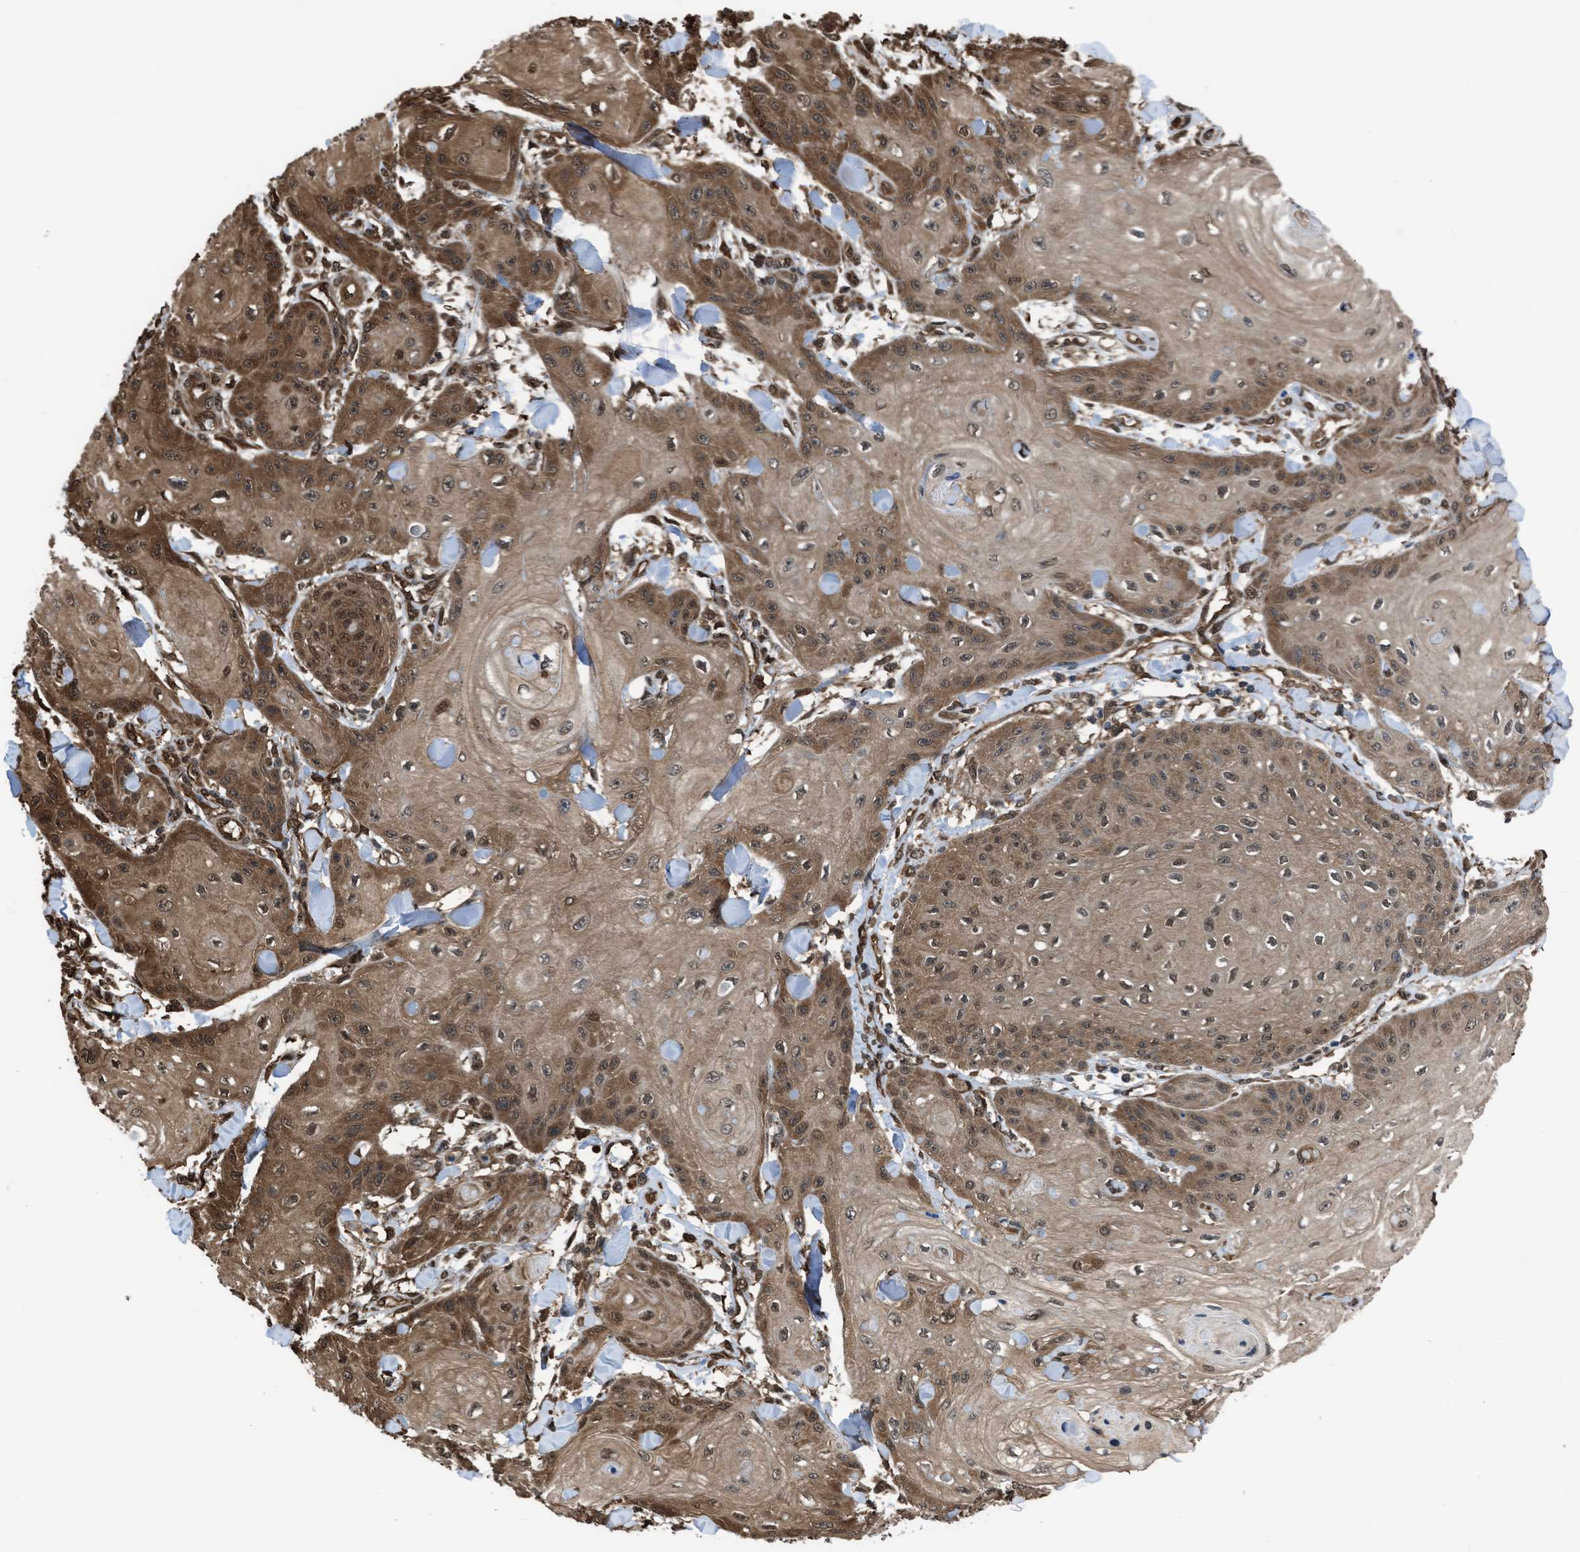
{"staining": {"intensity": "moderate", "quantity": ">75%", "location": "cytoplasmic/membranous,nuclear"}, "tissue": "skin cancer", "cell_type": "Tumor cells", "image_type": "cancer", "snomed": [{"axis": "morphology", "description": "Squamous cell carcinoma, NOS"}, {"axis": "topography", "description": "Skin"}], "caption": "Immunohistochemical staining of human skin cancer (squamous cell carcinoma) shows medium levels of moderate cytoplasmic/membranous and nuclear positivity in approximately >75% of tumor cells. (Stains: DAB (3,3'-diaminobenzidine) in brown, nuclei in blue, Microscopy: brightfield microscopy at high magnification).", "gene": "YWHAG", "patient": {"sex": "male", "age": 74}}